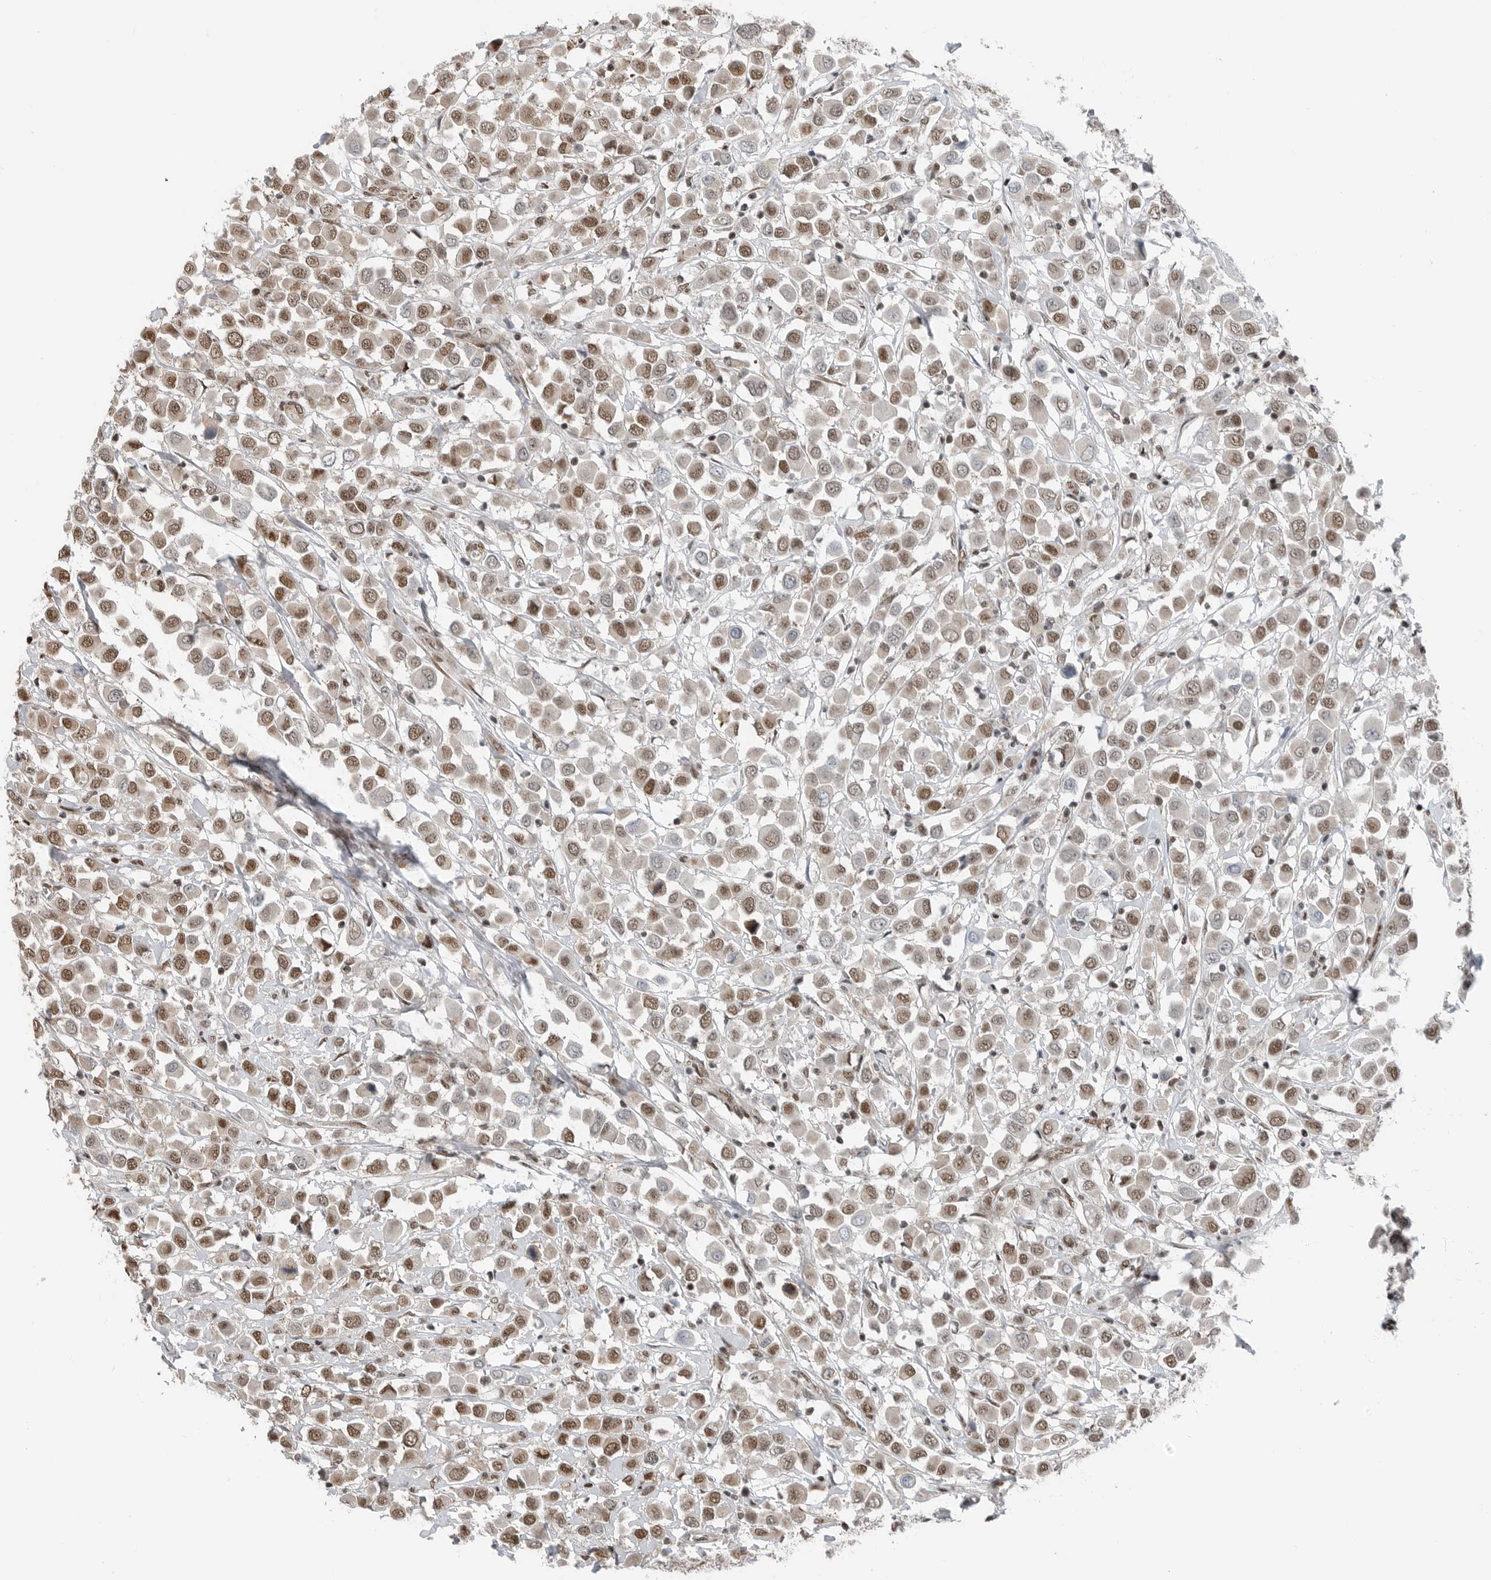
{"staining": {"intensity": "moderate", "quantity": ">75%", "location": "nuclear"}, "tissue": "breast cancer", "cell_type": "Tumor cells", "image_type": "cancer", "snomed": [{"axis": "morphology", "description": "Duct carcinoma"}, {"axis": "topography", "description": "Breast"}], "caption": "Moderate nuclear staining is present in about >75% of tumor cells in breast cancer. Immunohistochemistry stains the protein in brown and the nuclei are stained blue.", "gene": "BLZF1", "patient": {"sex": "female", "age": 61}}